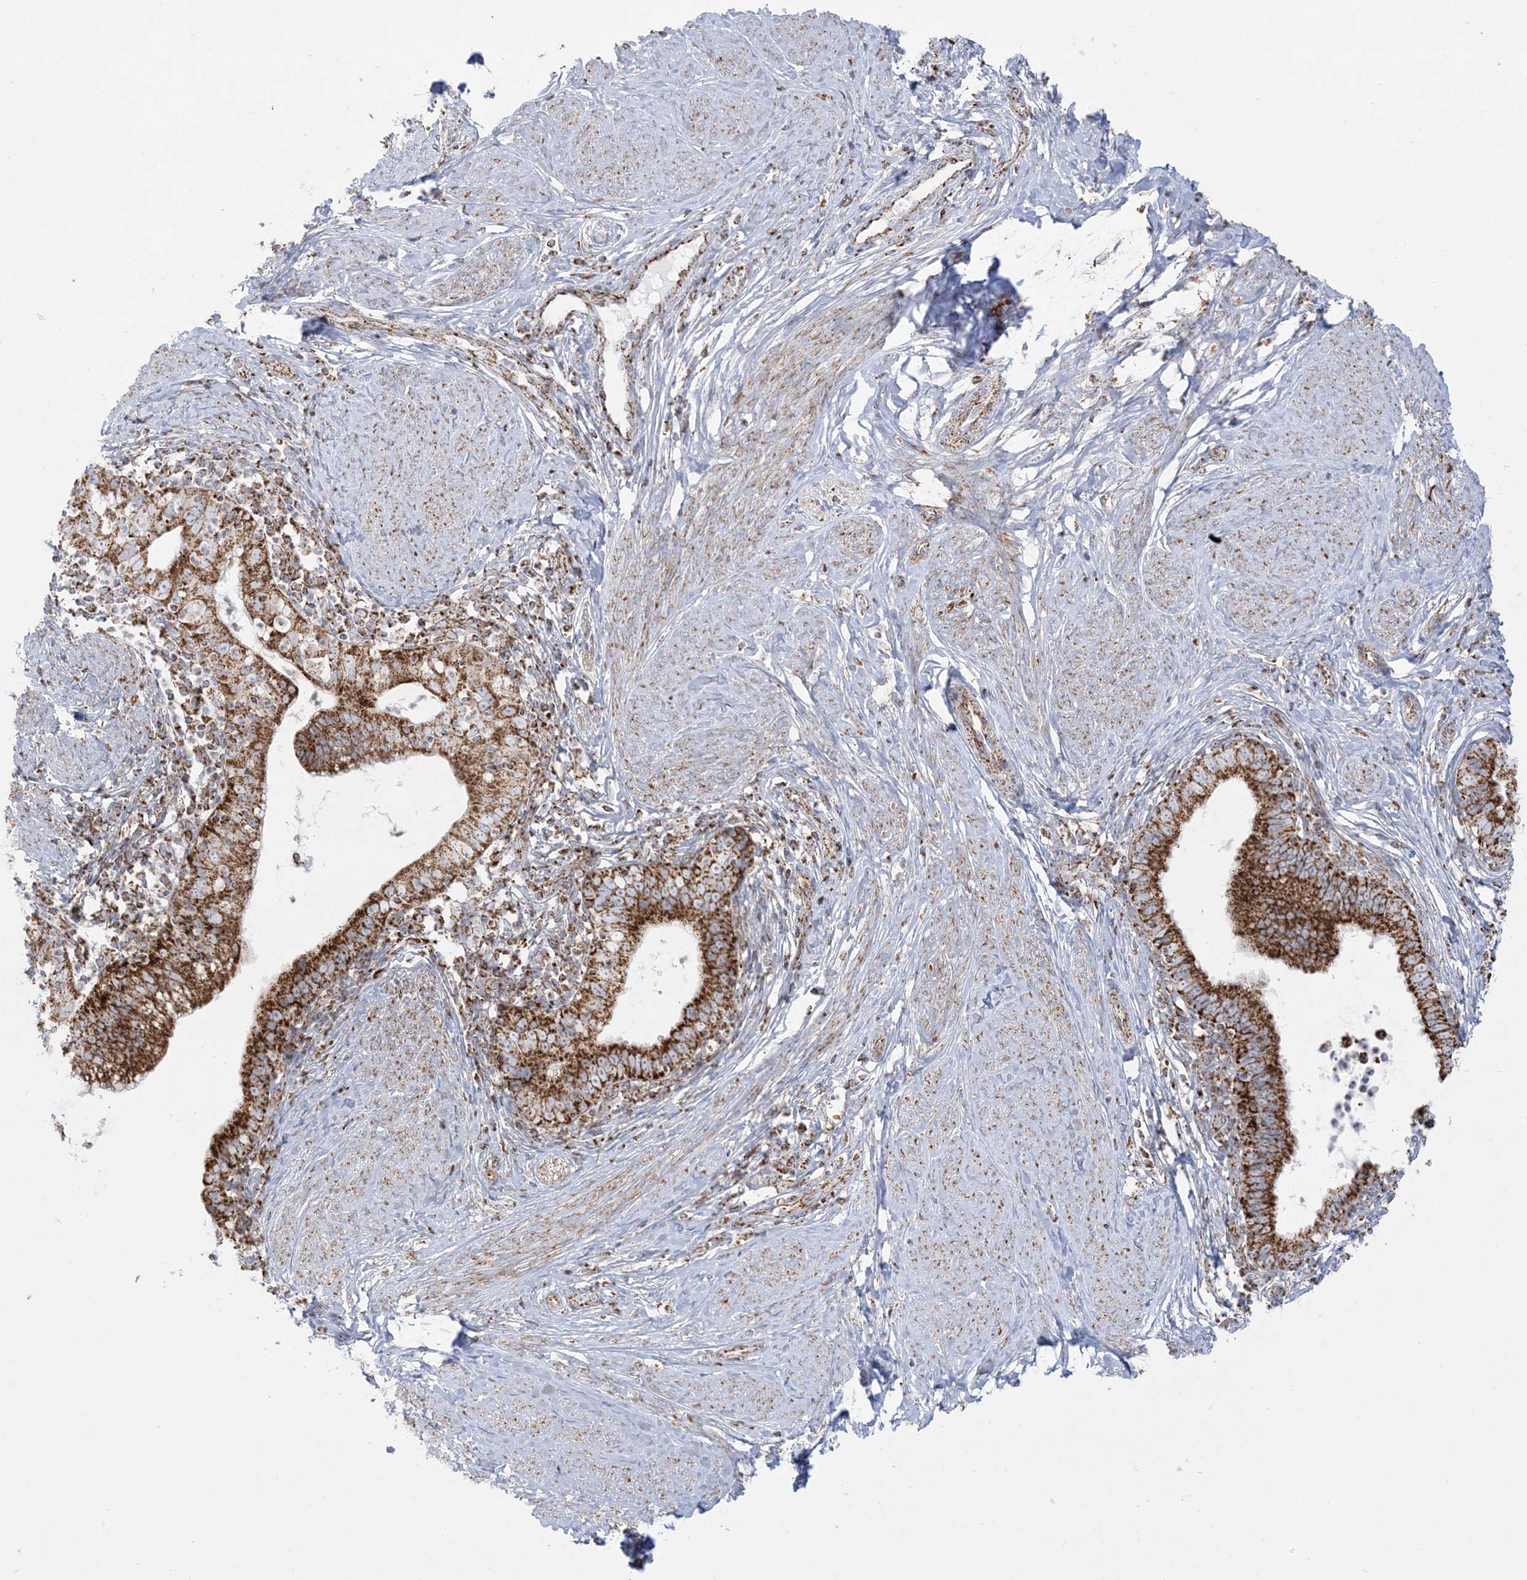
{"staining": {"intensity": "strong", "quantity": ">75%", "location": "cytoplasmic/membranous"}, "tissue": "cervical cancer", "cell_type": "Tumor cells", "image_type": "cancer", "snomed": [{"axis": "morphology", "description": "Adenocarcinoma, NOS"}, {"axis": "topography", "description": "Cervix"}], "caption": "Cervical cancer was stained to show a protein in brown. There is high levels of strong cytoplasmic/membranous staining in approximately >75% of tumor cells. Ihc stains the protein in brown and the nuclei are stained blue.", "gene": "MRPS36", "patient": {"sex": "female", "age": 36}}